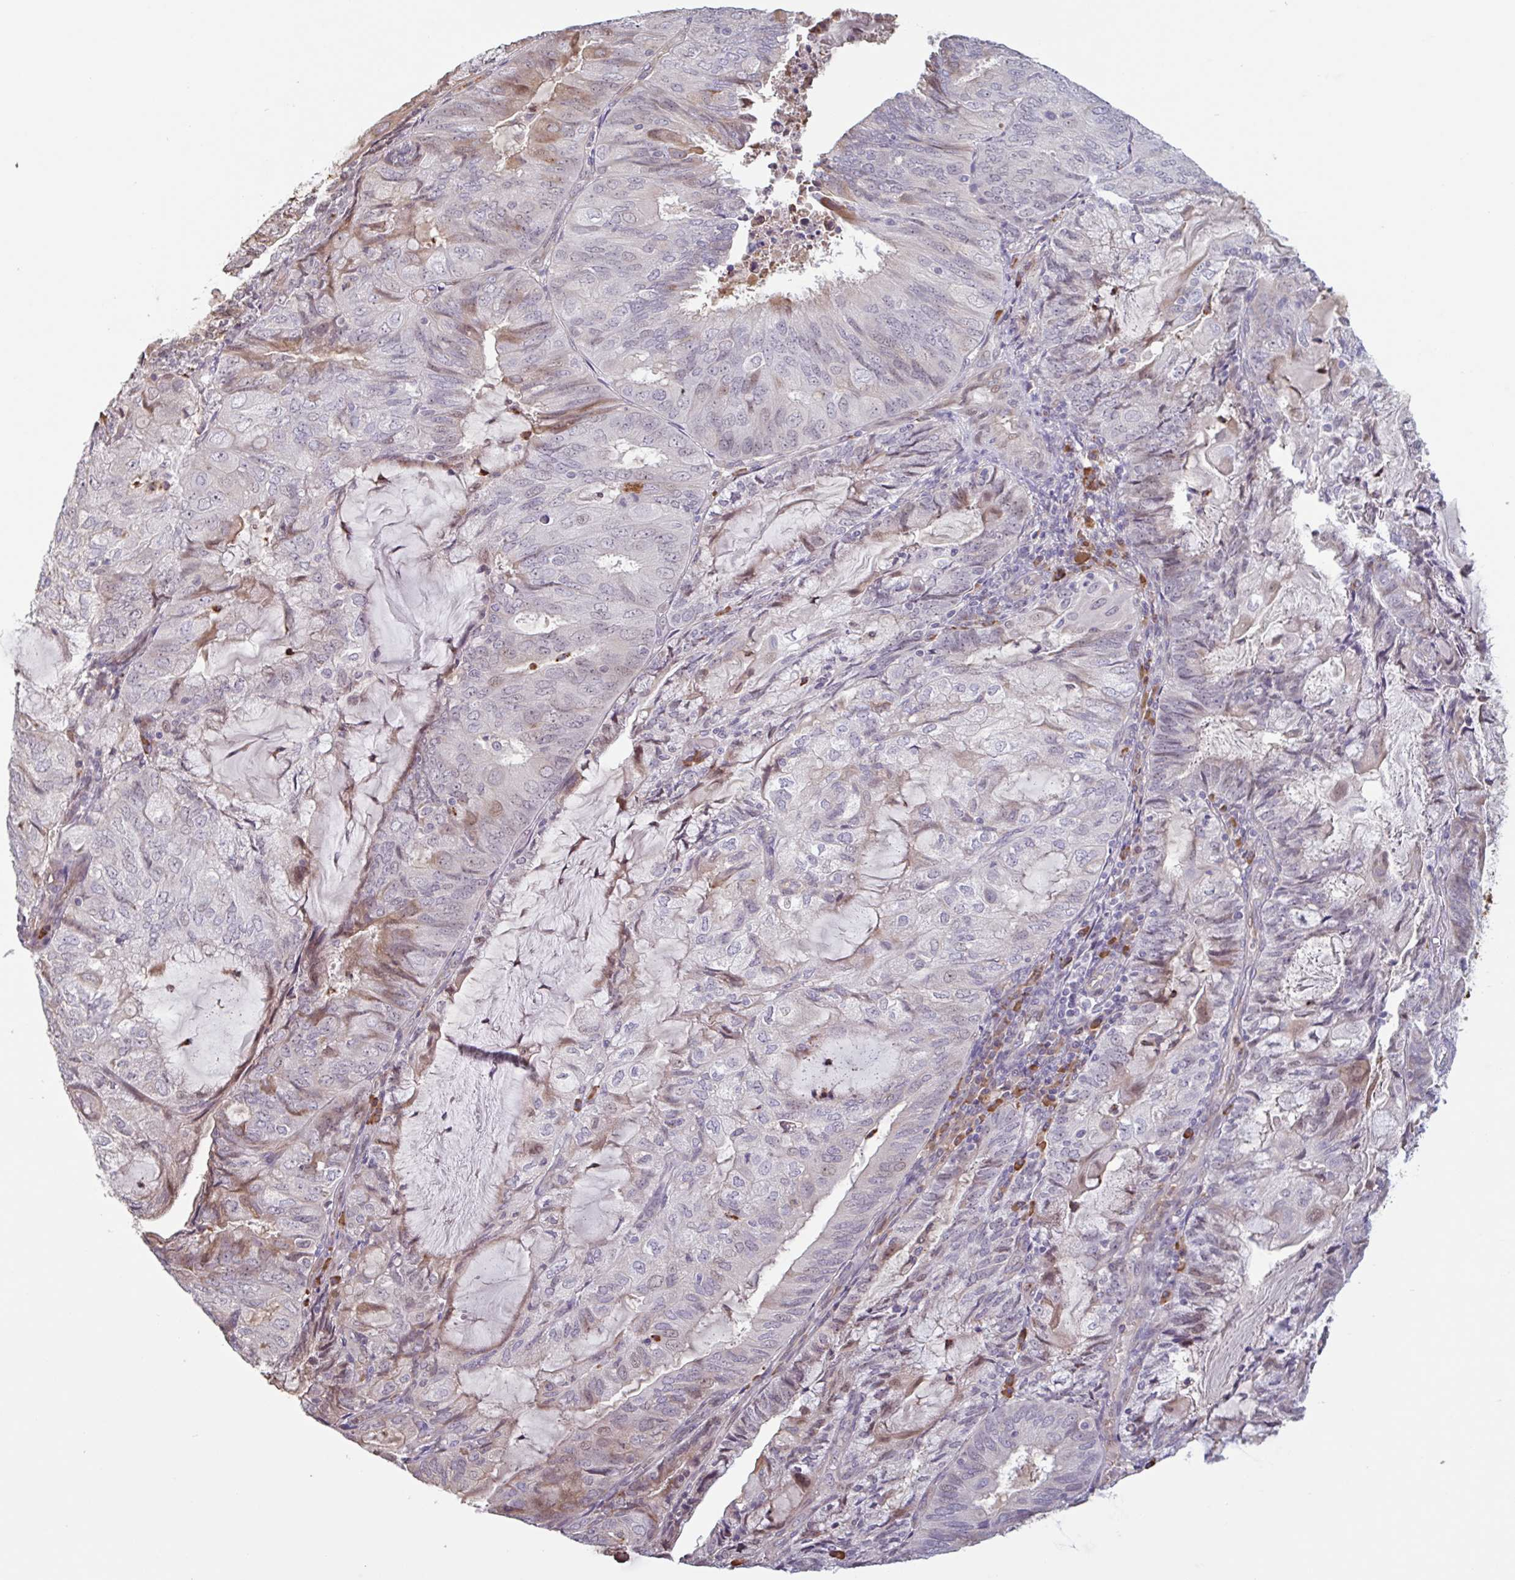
{"staining": {"intensity": "weak", "quantity": "<25%", "location": "cytoplasmic/membranous"}, "tissue": "endometrial cancer", "cell_type": "Tumor cells", "image_type": "cancer", "snomed": [{"axis": "morphology", "description": "Adenocarcinoma, NOS"}, {"axis": "topography", "description": "Endometrium"}], "caption": "Endometrial cancer stained for a protein using immunohistochemistry (IHC) reveals no expression tumor cells.", "gene": "TAF1D", "patient": {"sex": "female", "age": 81}}